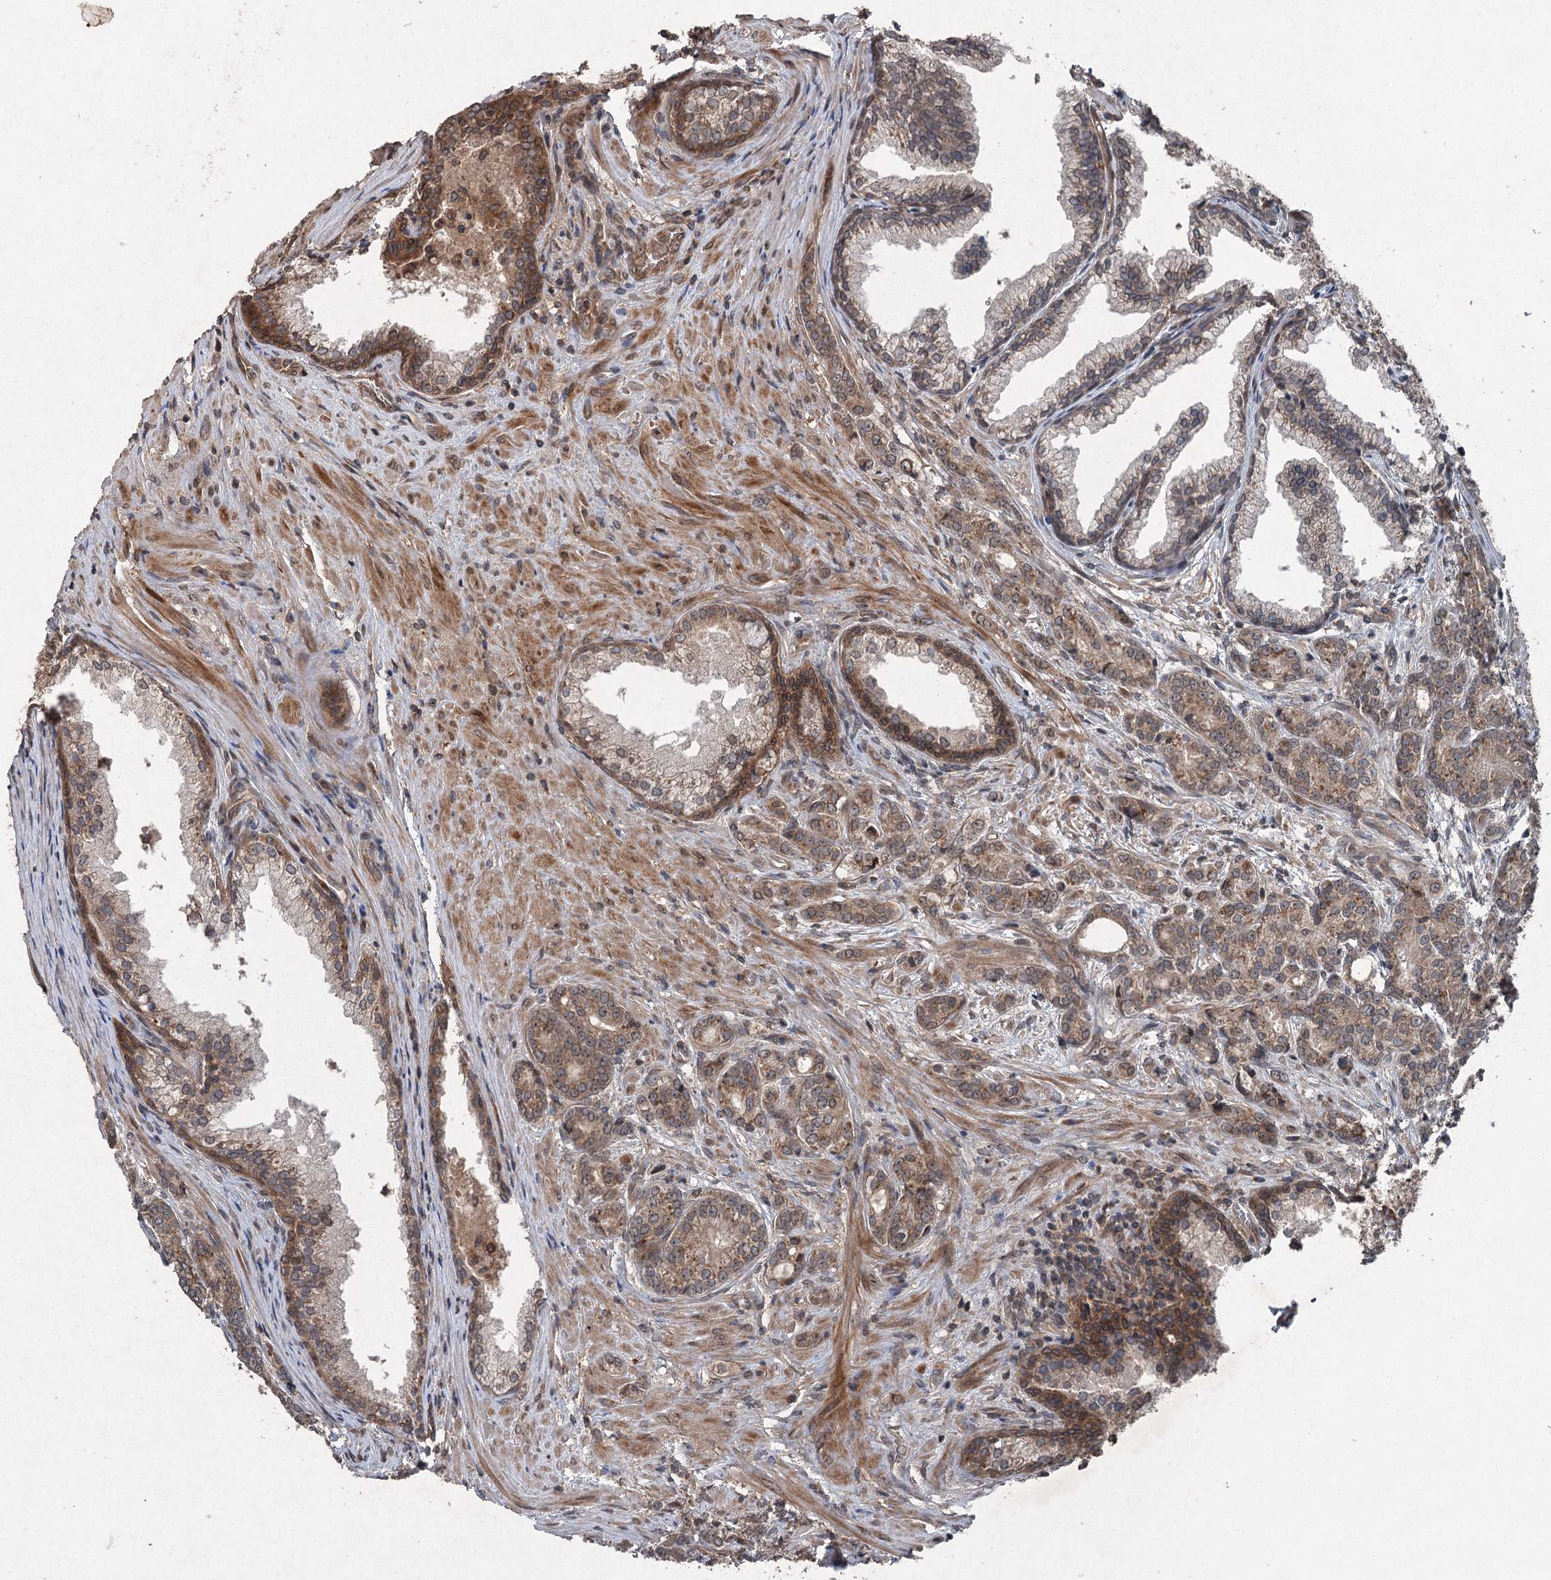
{"staining": {"intensity": "moderate", "quantity": ">75%", "location": "cytoplasmic/membranous"}, "tissue": "prostate cancer", "cell_type": "Tumor cells", "image_type": "cancer", "snomed": [{"axis": "morphology", "description": "Adenocarcinoma, Low grade"}, {"axis": "topography", "description": "Prostate"}], "caption": "Moderate cytoplasmic/membranous staining is present in approximately >75% of tumor cells in prostate adenocarcinoma (low-grade). (DAB IHC, brown staining for protein, blue staining for nuclei).", "gene": "ALAS1", "patient": {"sex": "male", "age": 71}}